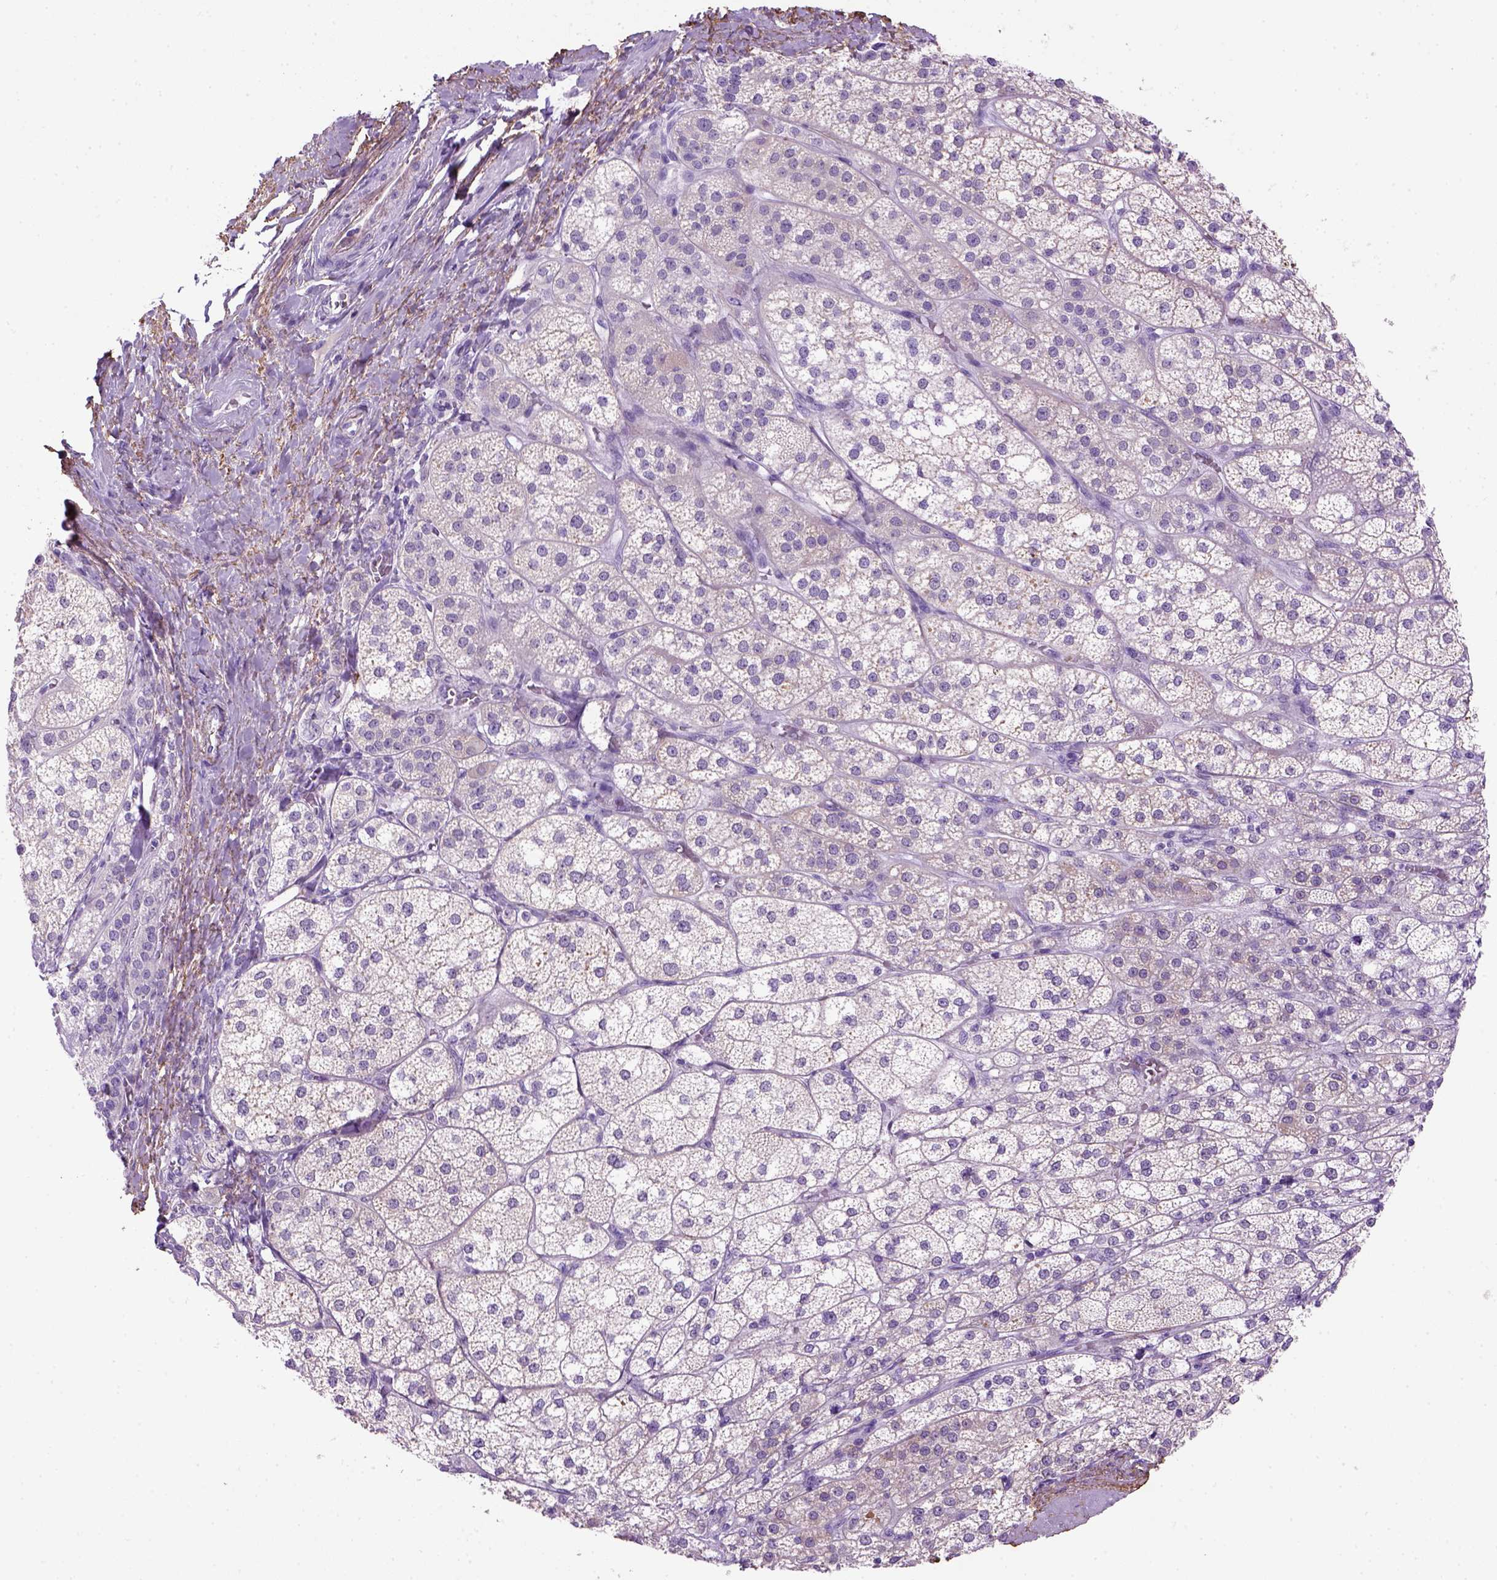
{"staining": {"intensity": "weak", "quantity": "<25%", "location": "cytoplasmic/membranous"}, "tissue": "adrenal gland", "cell_type": "Glandular cells", "image_type": "normal", "snomed": [{"axis": "morphology", "description": "Normal tissue, NOS"}, {"axis": "topography", "description": "Adrenal gland"}], "caption": "This micrograph is of unremarkable adrenal gland stained with IHC to label a protein in brown with the nuclei are counter-stained blue. There is no positivity in glandular cells. (DAB IHC with hematoxylin counter stain).", "gene": "SIRPD", "patient": {"sex": "female", "age": 60}}